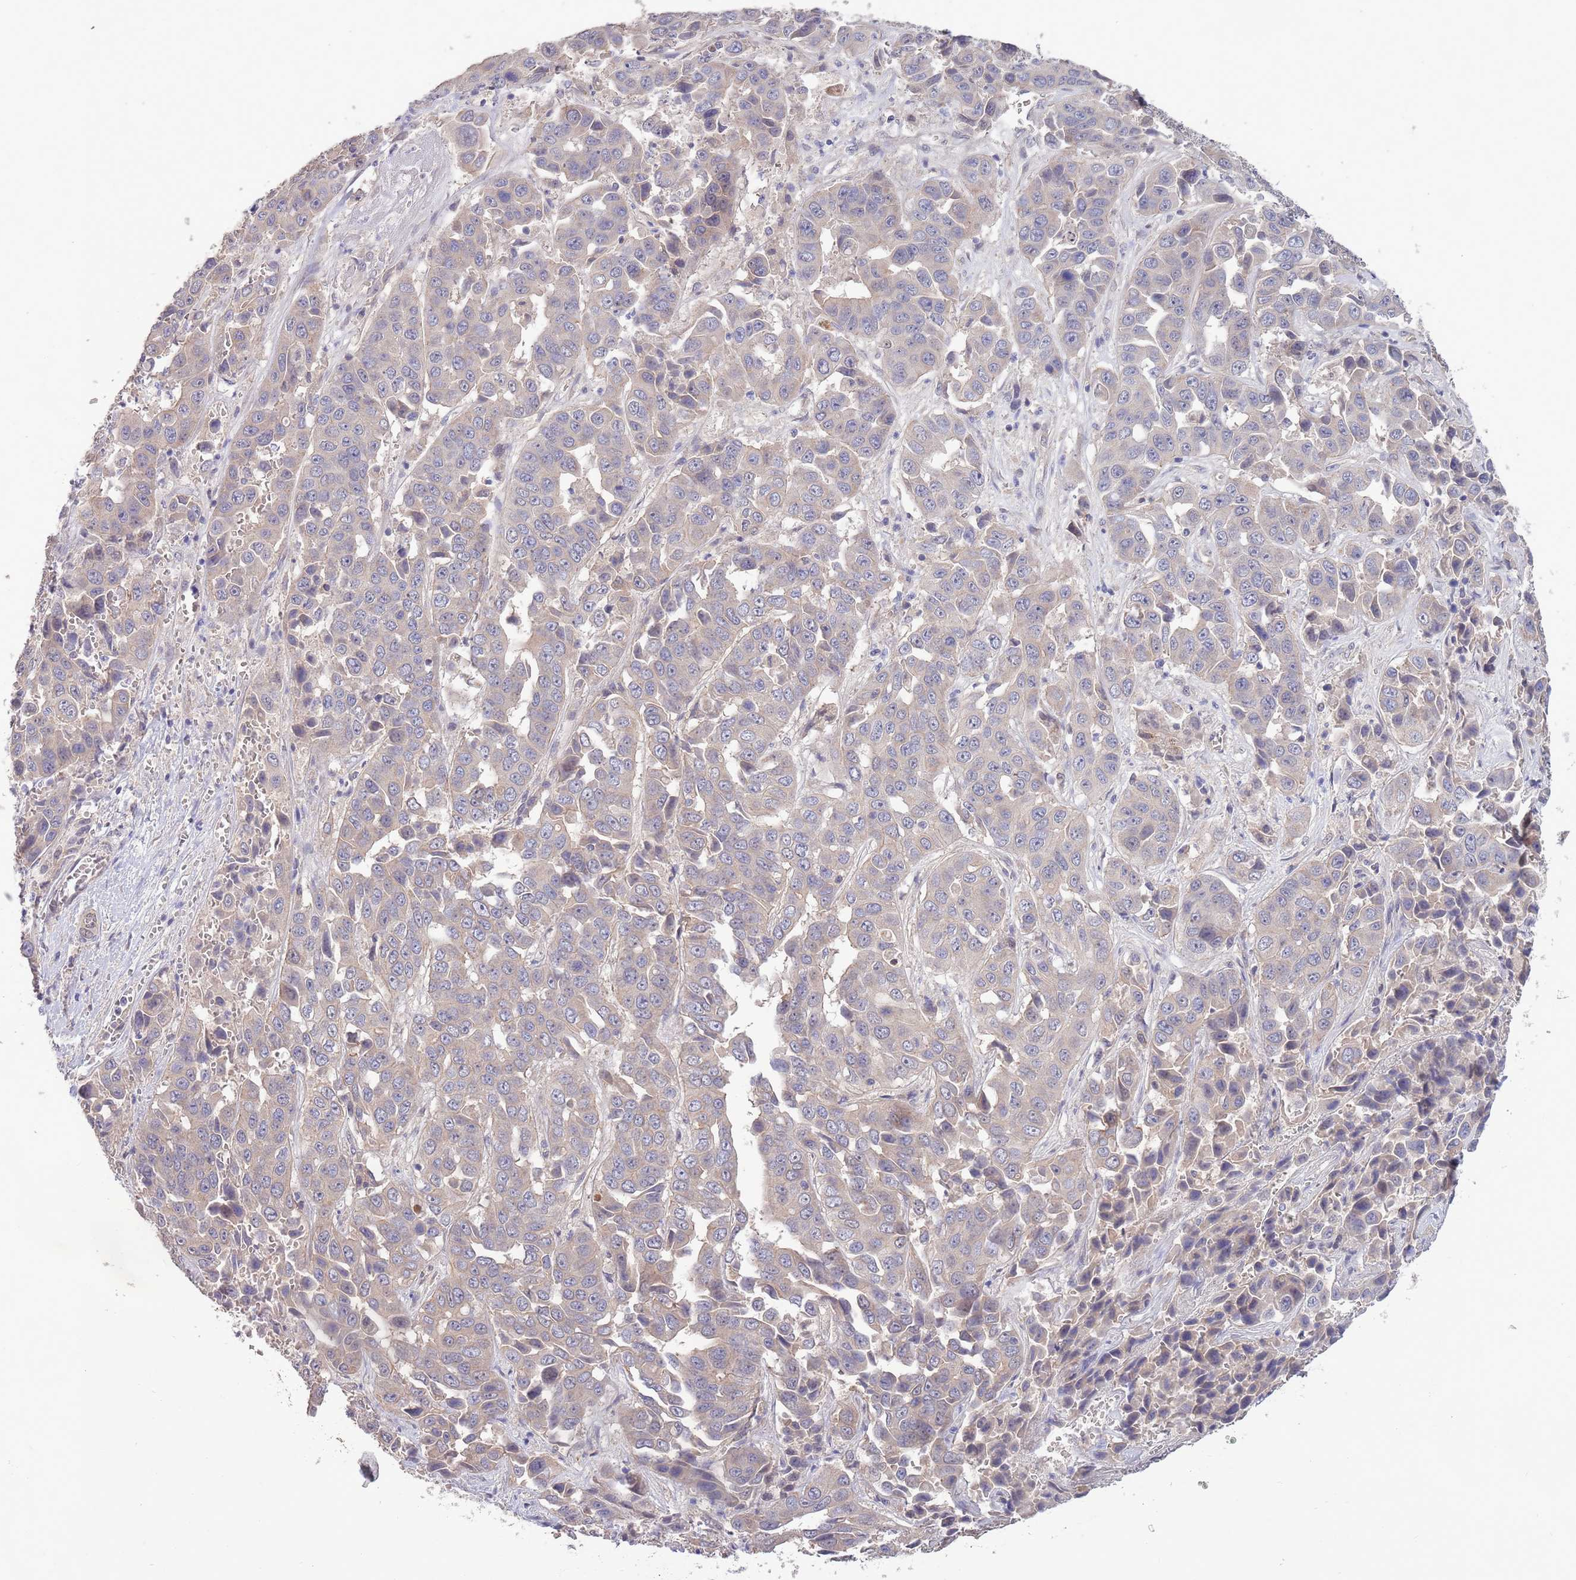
{"staining": {"intensity": "negative", "quantity": "none", "location": "none"}, "tissue": "liver cancer", "cell_type": "Tumor cells", "image_type": "cancer", "snomed": [{"axis": "morphology", "description": "Cholangiocarcinoma"}, {"axis": "topography", "description": "Liver"}], "caption": "This is a micrograph of immunohistochemistry staining of liver cholangiocarcinoma, which shows no positivity in tumor cells.", "gene": "MARVELD2", "patient": {"sex": "female", "age": 52}}